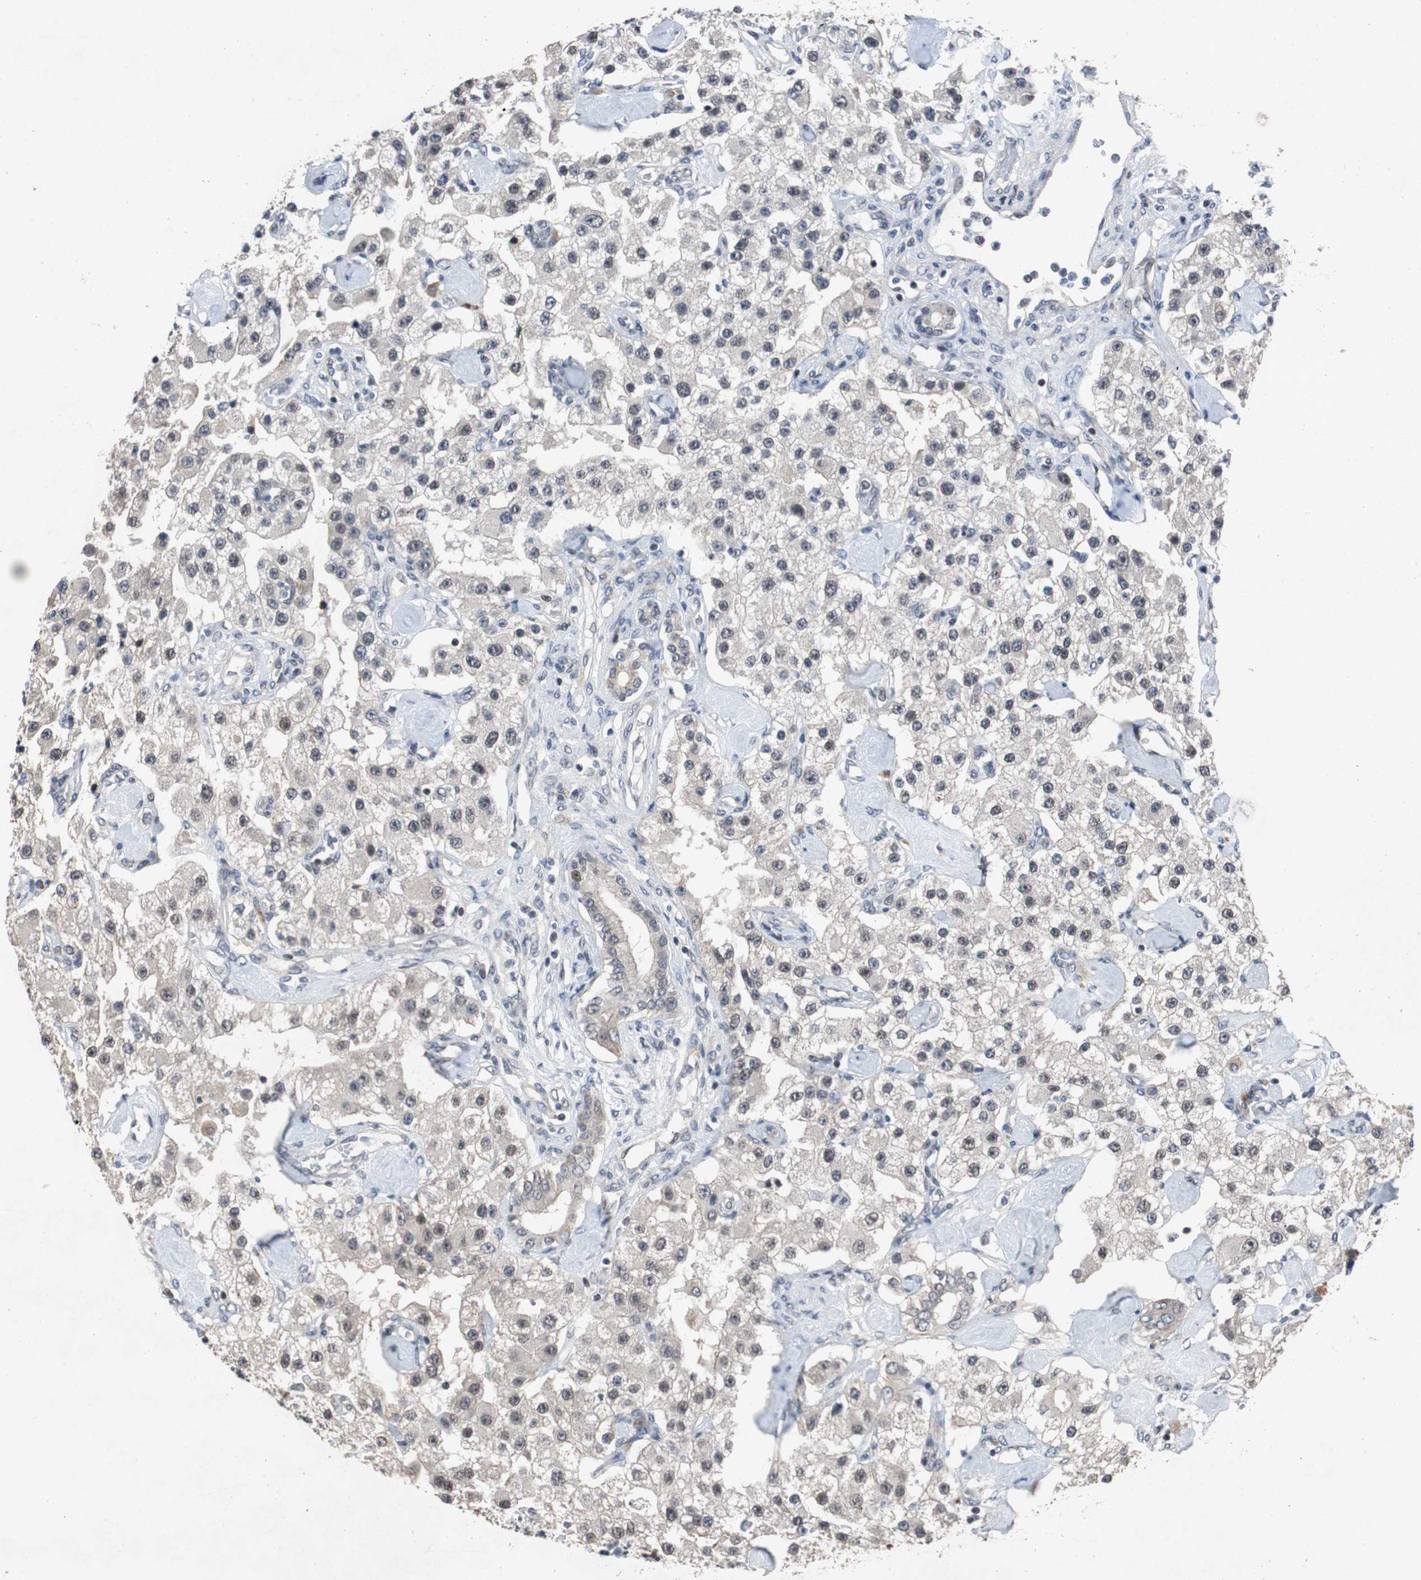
{"staining": {"intensity": "weak", "quantity": "<25%", "location": "cytoplasmic/membranous"}, "tissue": "carcinoid", "cell_type": "Tumor cells", "image_type": "cancer", "snomed": [{"axis": "morphology", "description": "Carcinoid, malignant, NOS"}, {"axis": "topography", "description": "Pancreas"}], "caption": "This is a photomicrograph of immunohistochemistry staining of carcinoid (malignant), which shows no positivity in tumor cells.", "gene": "TP63", "patient": {"sex": "male", "age": 41}}